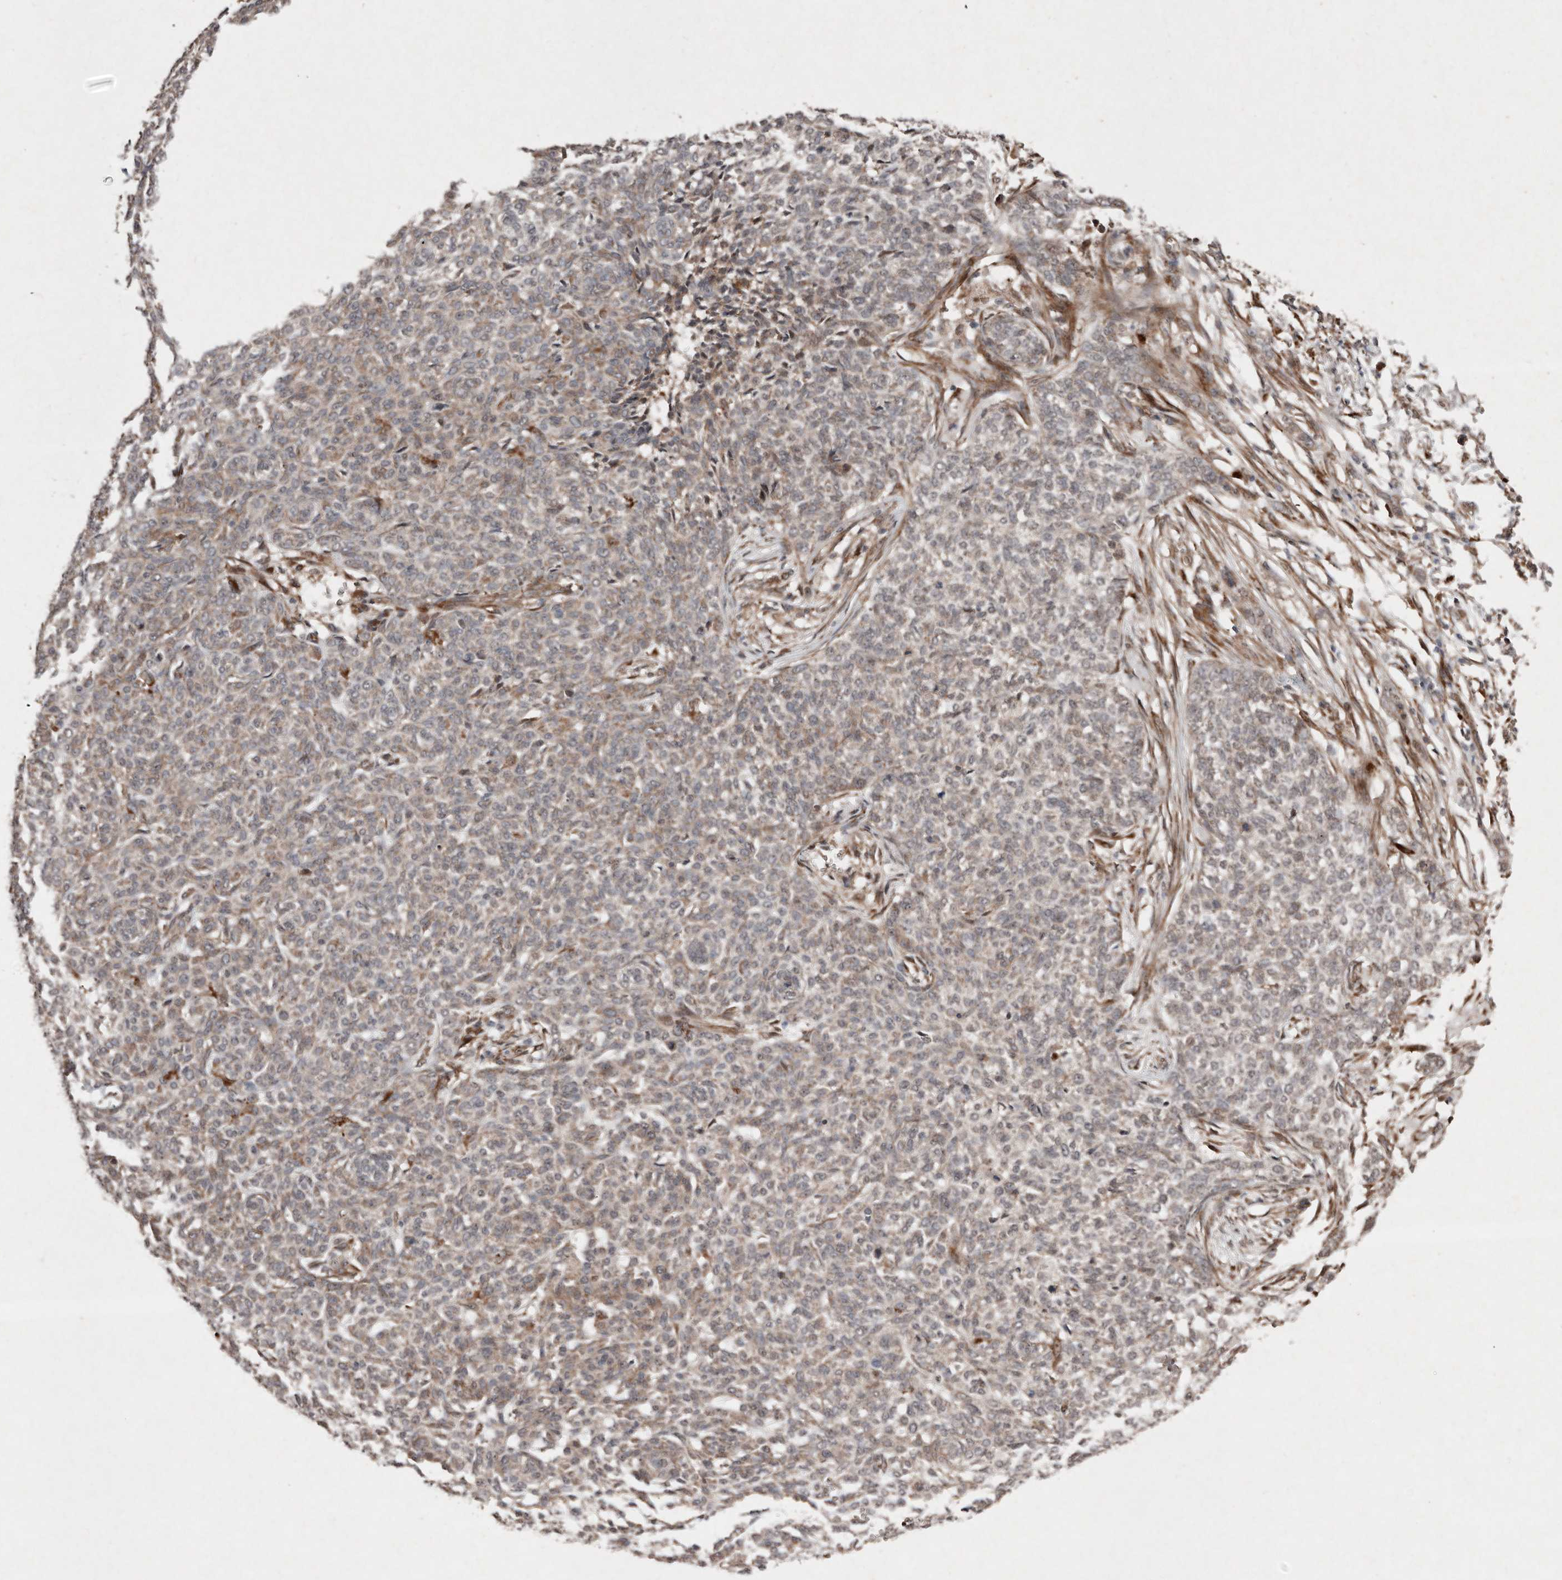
{"staining": {"intensity": "weak", "quantity": ">75%", "location": "cytoplasmic/membranous"}, "tissue": "skin cancer", "cell_type": "Tumor cells", "image_type": "cancer", "snomed": [{"axis": "morphology", "description": "Basal cell carcinoma"}, {"axis": "topography", "description": "Skin"}], "caption": "Skin cancer (basal cell carcinoma) stained with a brown dye demonstrates weak cytoplasmic/membranous positive positivity in about >75% of tumor cells.", "gene": "DIP2C", "patient": {"sex": "male", "age": 85}}